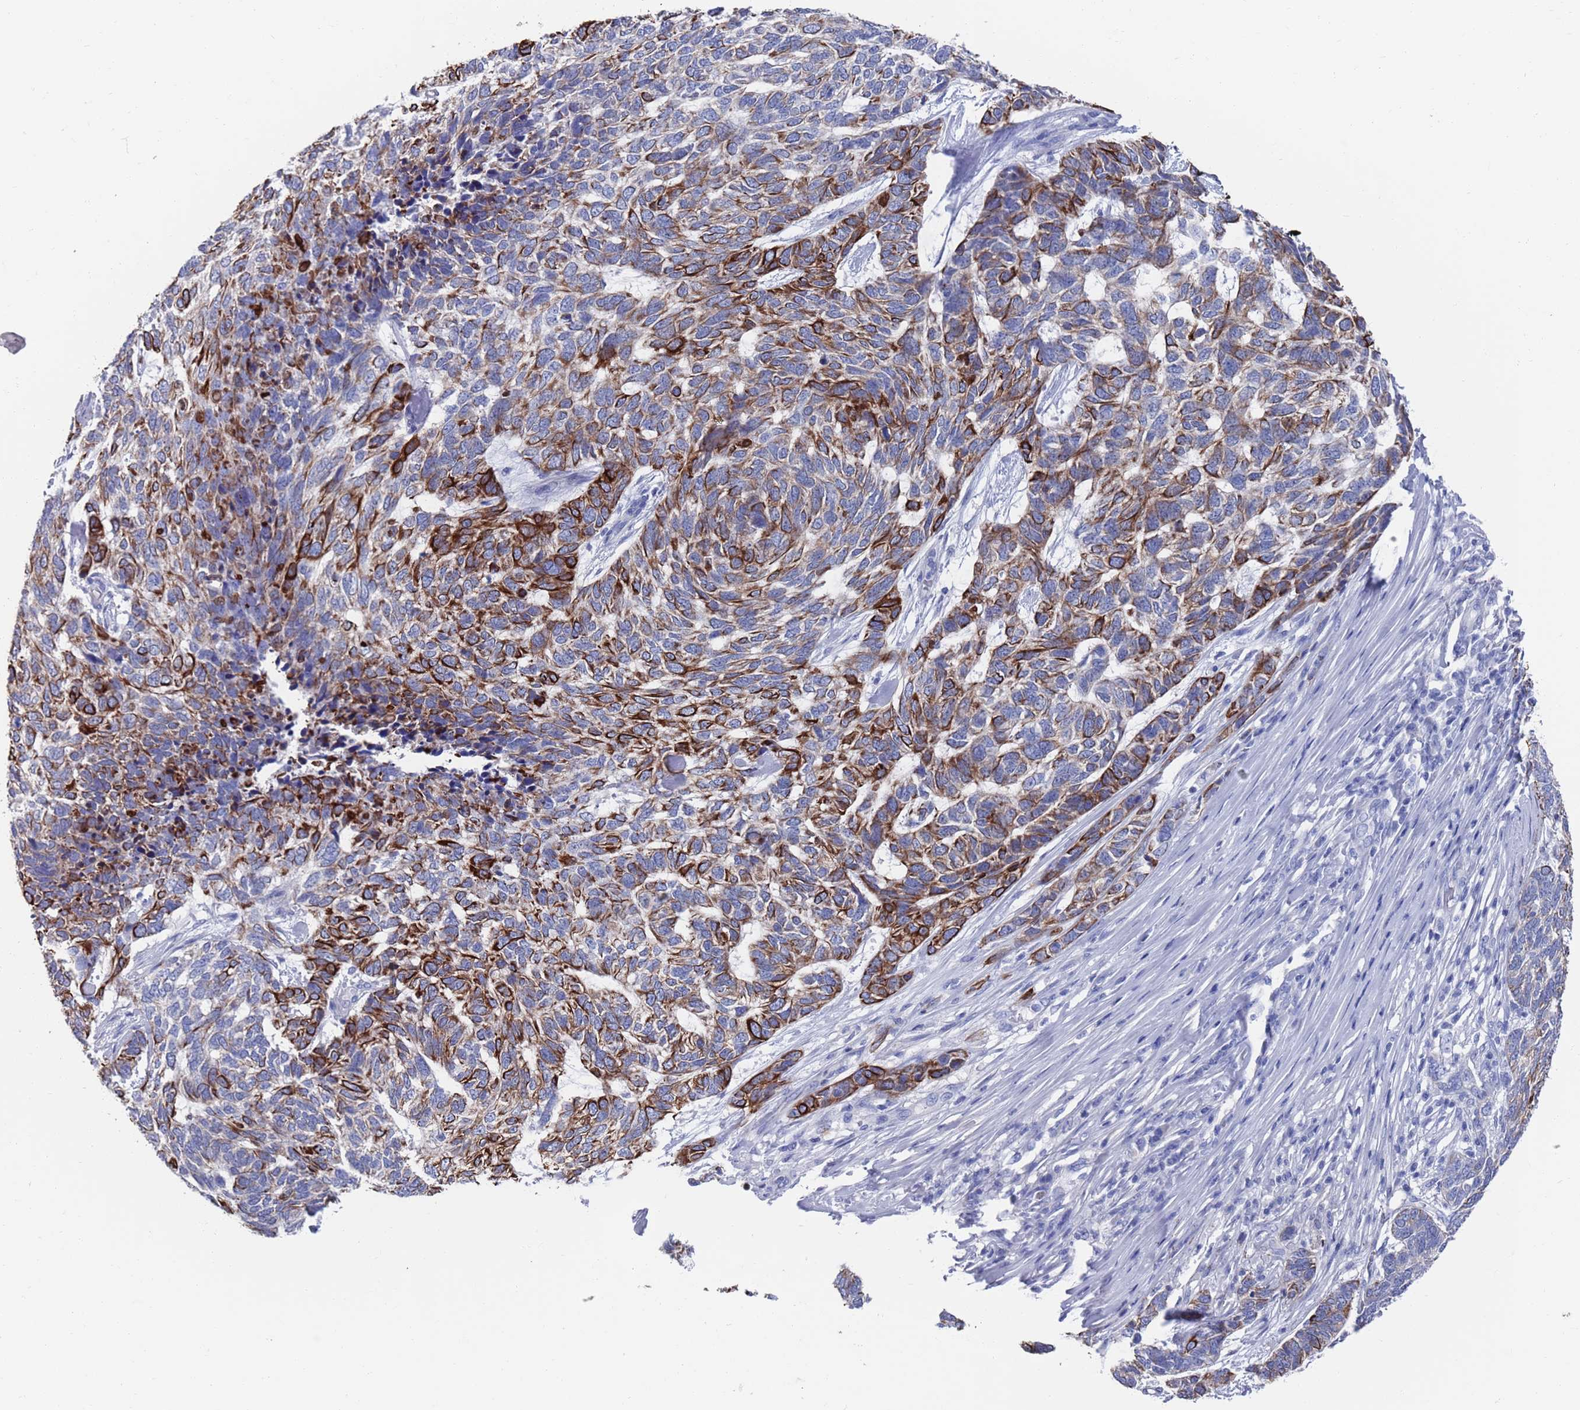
{"staining": {"intensity": "strong", "quantity": ">75%", "location": "cytoplasmic/membranous"}, "tissue": "skin cancer", "cell_type": "Tumor cells", "image_type": "cancer", "snomed": [{"axis": "morphology", "description": "Basal cell carcinoma"}, {"axis": "topography", "description": "Skin"}], "caption": "Immunohistochemistry (DAB) staining of basal cell carcinoma (skin) shows strong cytoplasmic/membranous protein expression in approximately >75% of tumor cells.", "gene": "MTMR2", "patient": {"sex": "female", "age": 65}}